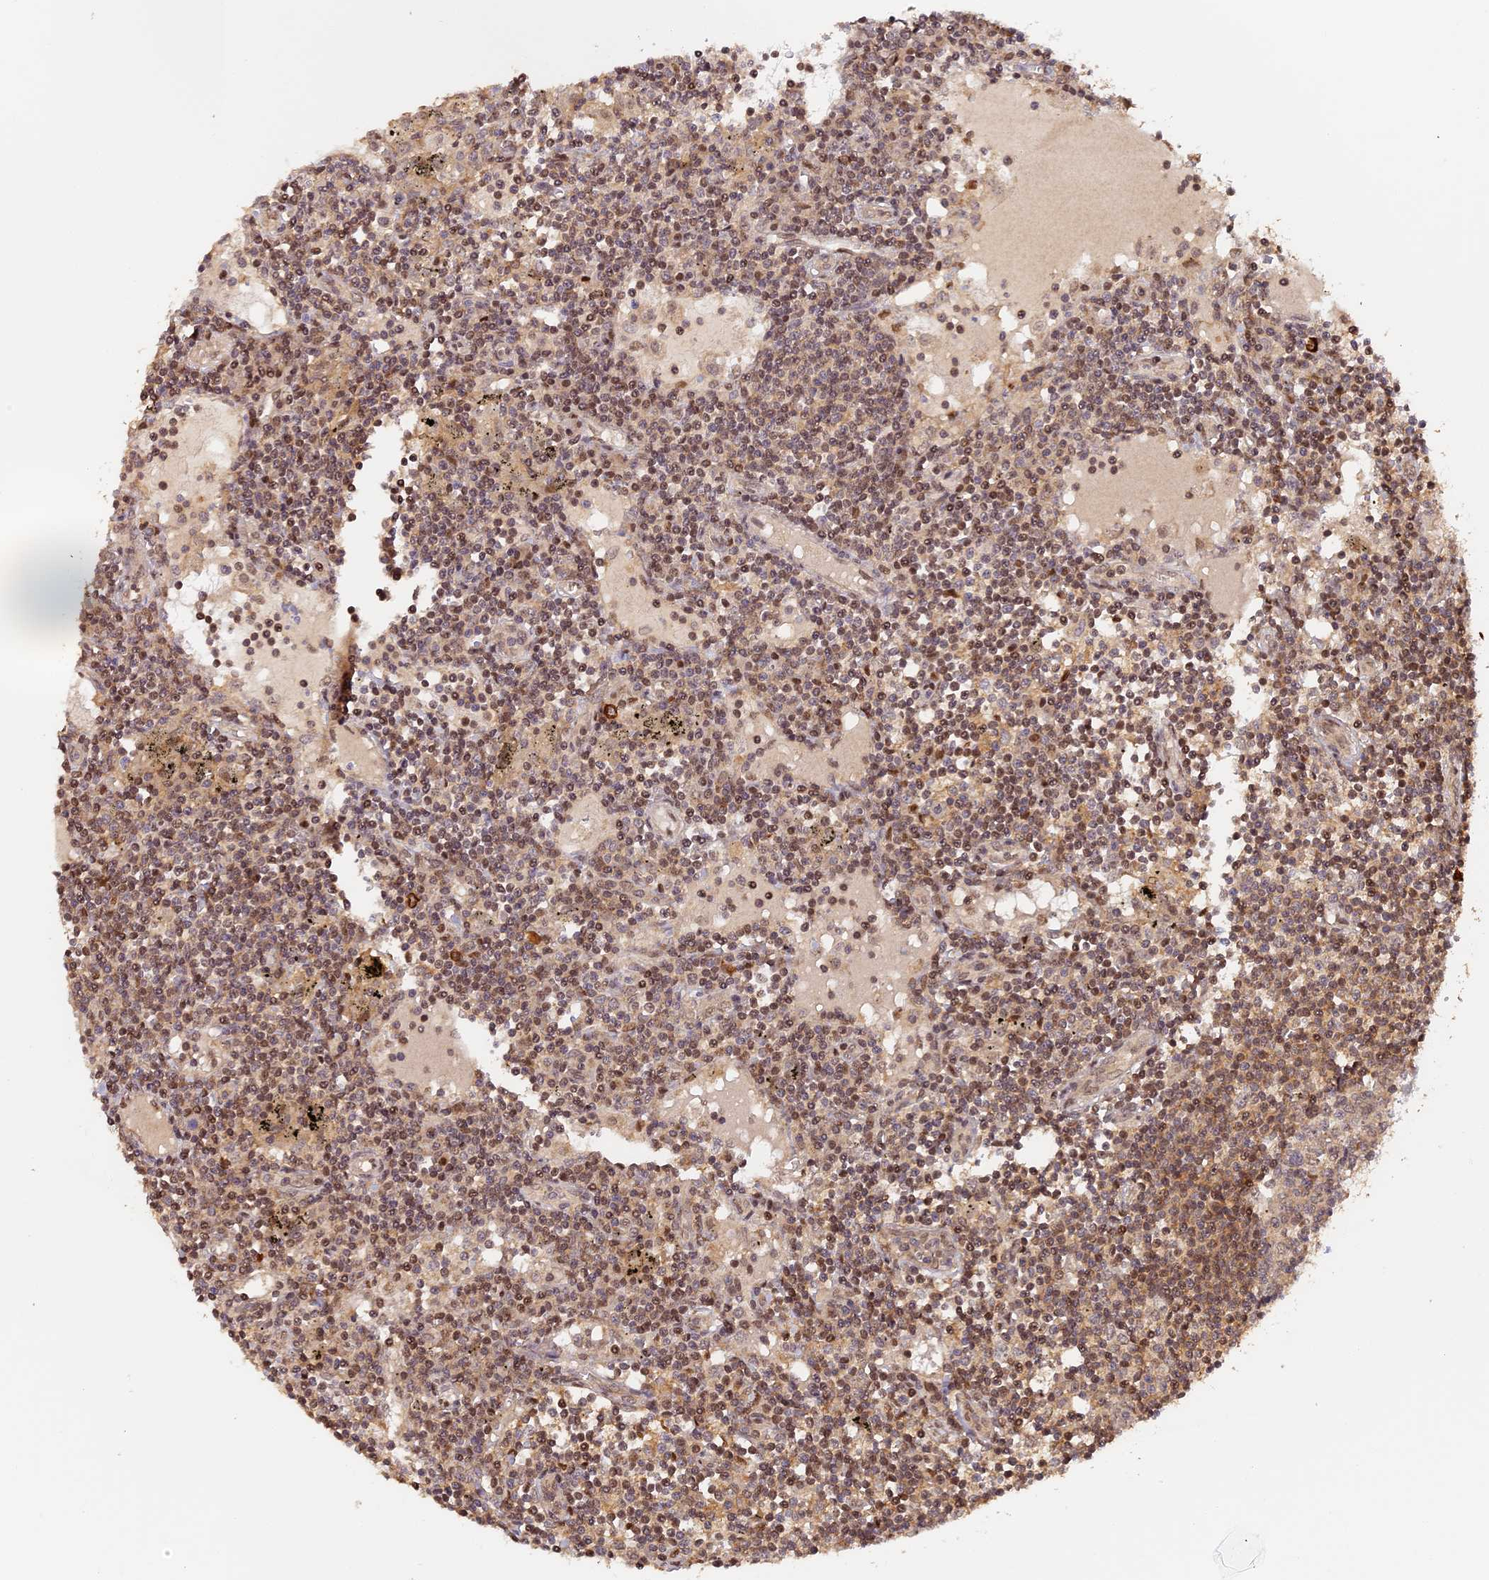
{"staining": {"intensity": "weak", "quantity": "<25%", "location": "cytoplasmic/membranous,nuclear"}, "tissue": "lymph node", "cell_type": "Germinal center cells", "image_type": "normal", "snomed": [{"axis": "morphology", "description": "Normal tissue, NOS"}, {"axis": "topography", "description": "Lymph node"}], "caption": "DAB (3,3'-diaminobenzidine) immunohistochemical staining of unremarkable human lymph node shows no significant staining in germinal center cells.", "gene": "MYBL2", "patient": {"sex": "male", "age": 74}}